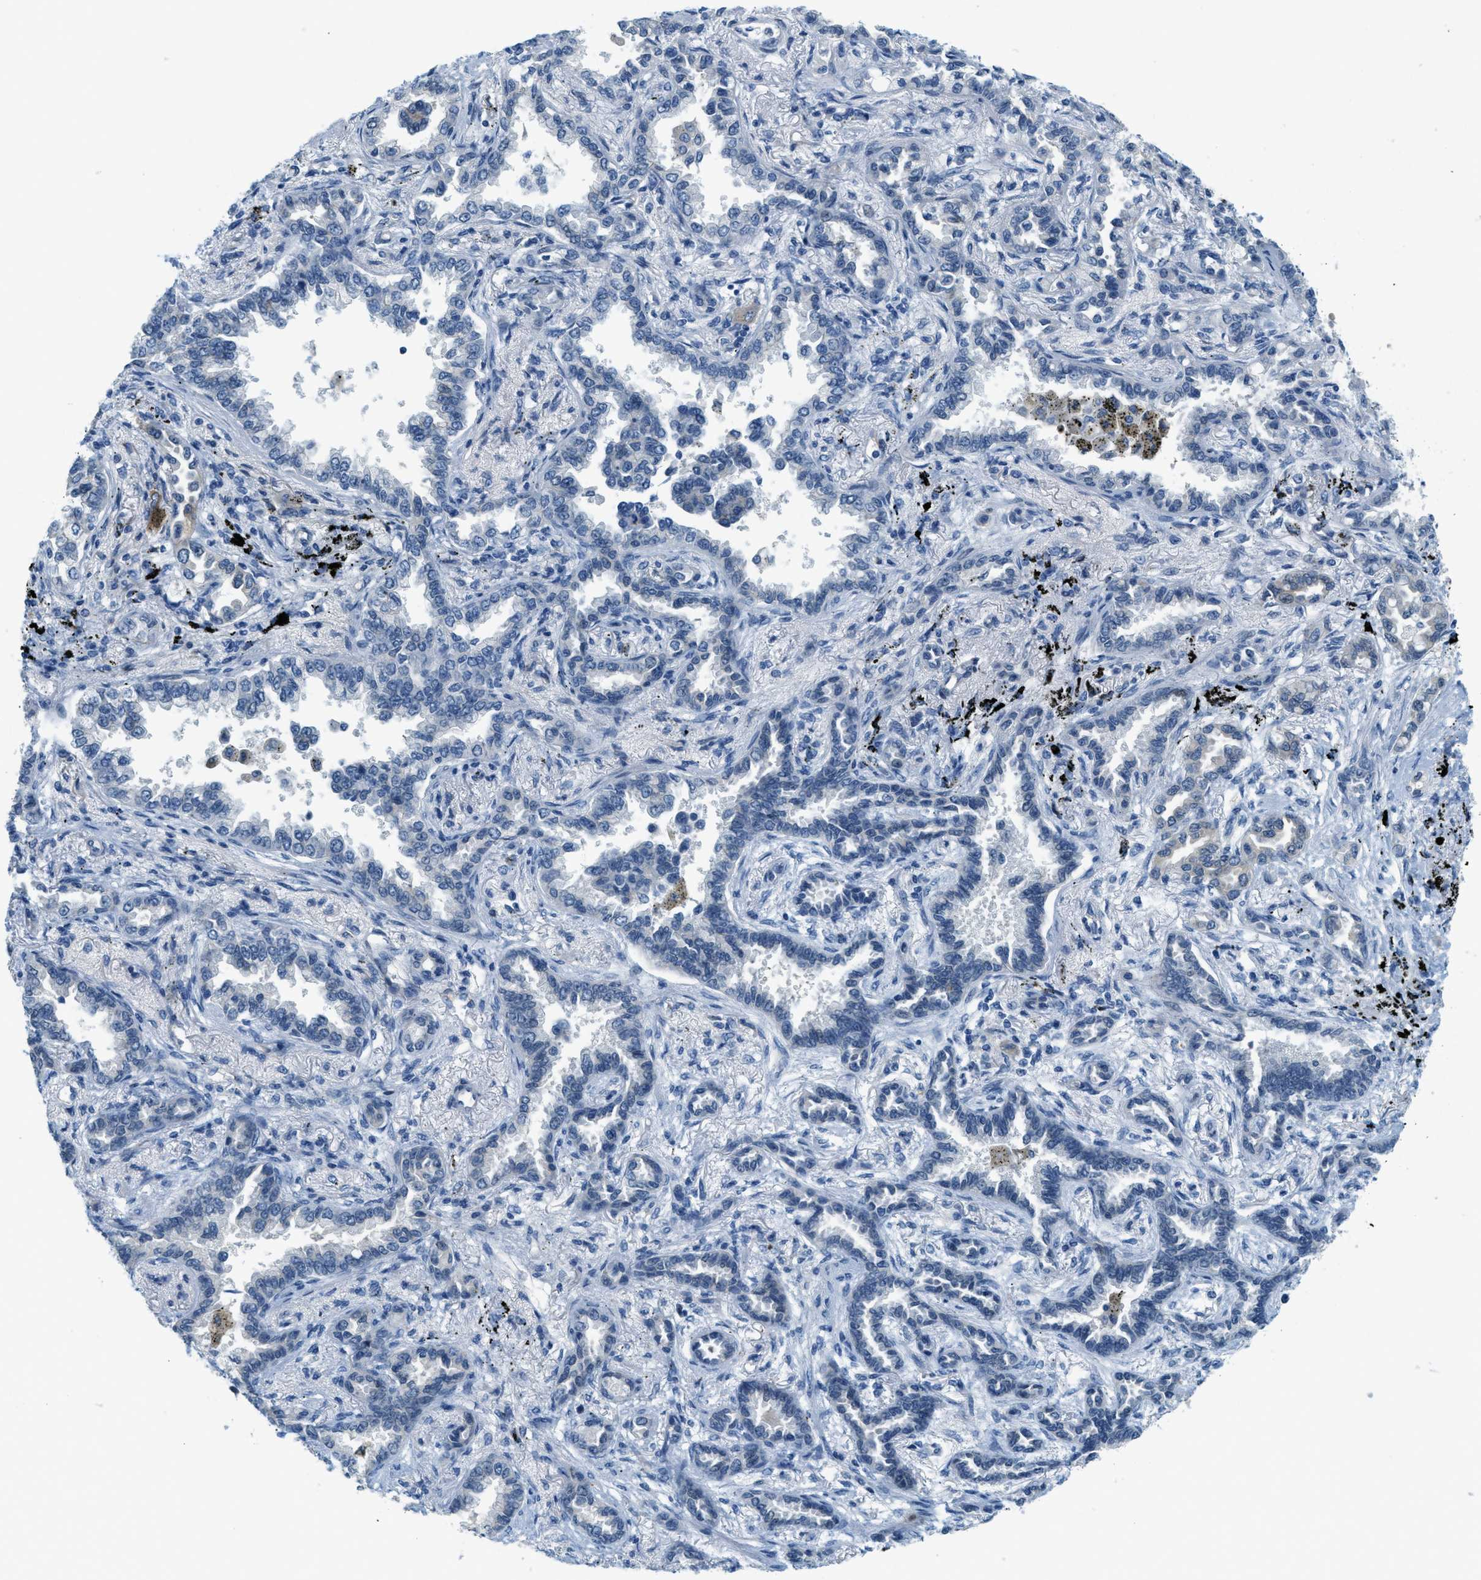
{"staining": {"intensity": "moderate", "quantity": "<25%", "location": "cytoplasmic/membranous"}, "tissue": "lung cancer", "cell_type": "Tumor cells", "image_type": "cancer", "snomed": [{"axis": "morphology", "description": "Normal tissue, NOS"}, {"axis": "morphology", "description": "Adenocarcinoma, NOS"}, {"axis": "topography", "description": "Lung"}], "caption": "Tumor cells exhibit moderate cytoplasmic/membranous expression in approximately <25% of cells in lung cancer (adenocarcinoma).", "gene": "CYP4X1", "patient": {"sex": "male", "age": 59}}